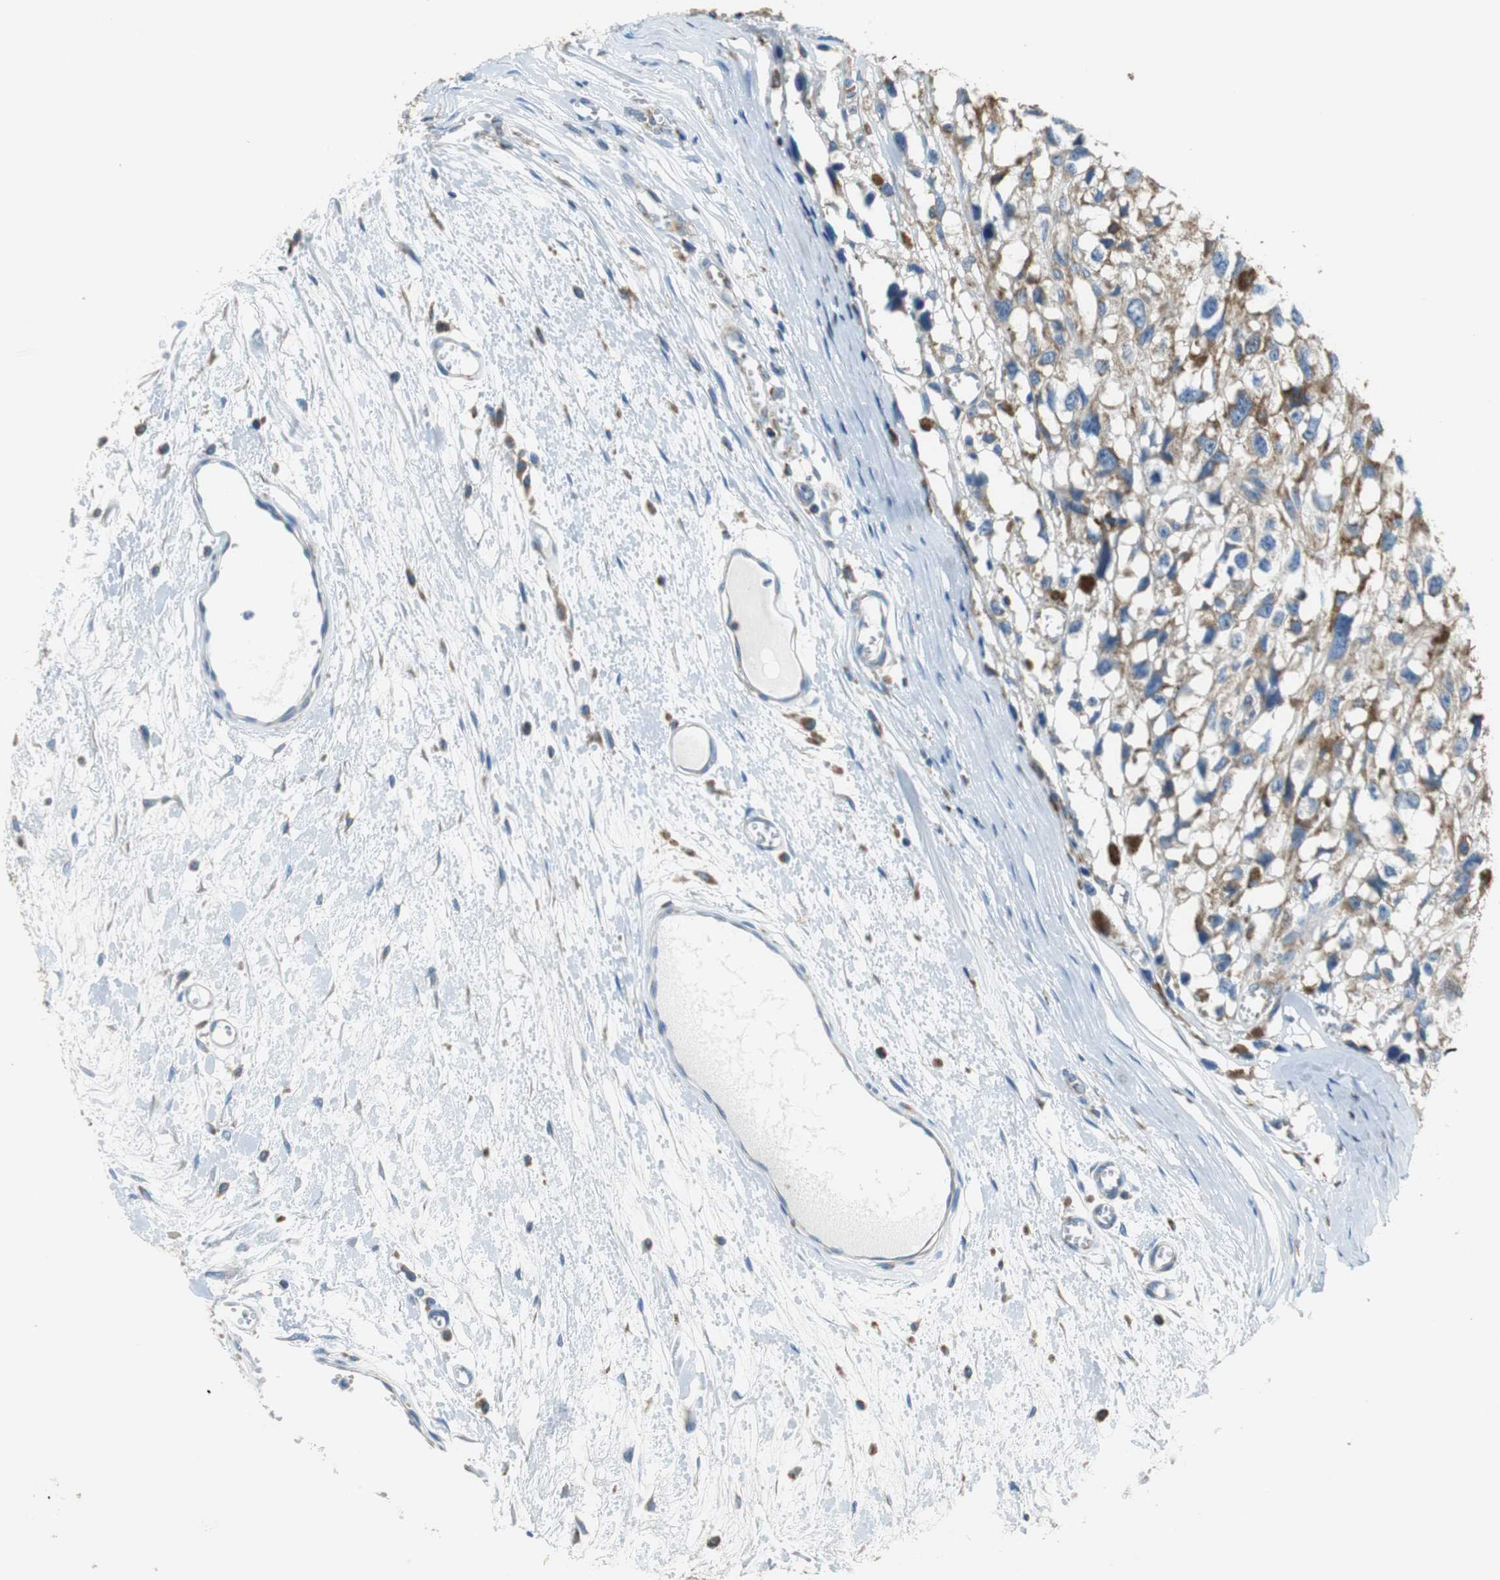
{"staining": {"intensity": "moderate", "quantity": ">75%", "location": "cytoplasmic/membranous"}, "tissue": "melanoma", "cell_type": "Tumor cells", "image_type": "cancer", "snomed": [{"axis": "morphology", "description": "Malignant melanoma, Metastatic site"}, {"axis": "topography", "description": "Lymph node"}], "caption": "The immunohistochemical stain labels moderate cytoplasmic/membranous staining in tumor cells of melanoma tissue. (DAB = brown stain, brightfield microscopy at high magnification).", "gene": "GSTK1", "patient": {"sex": "male", "age": 59}}